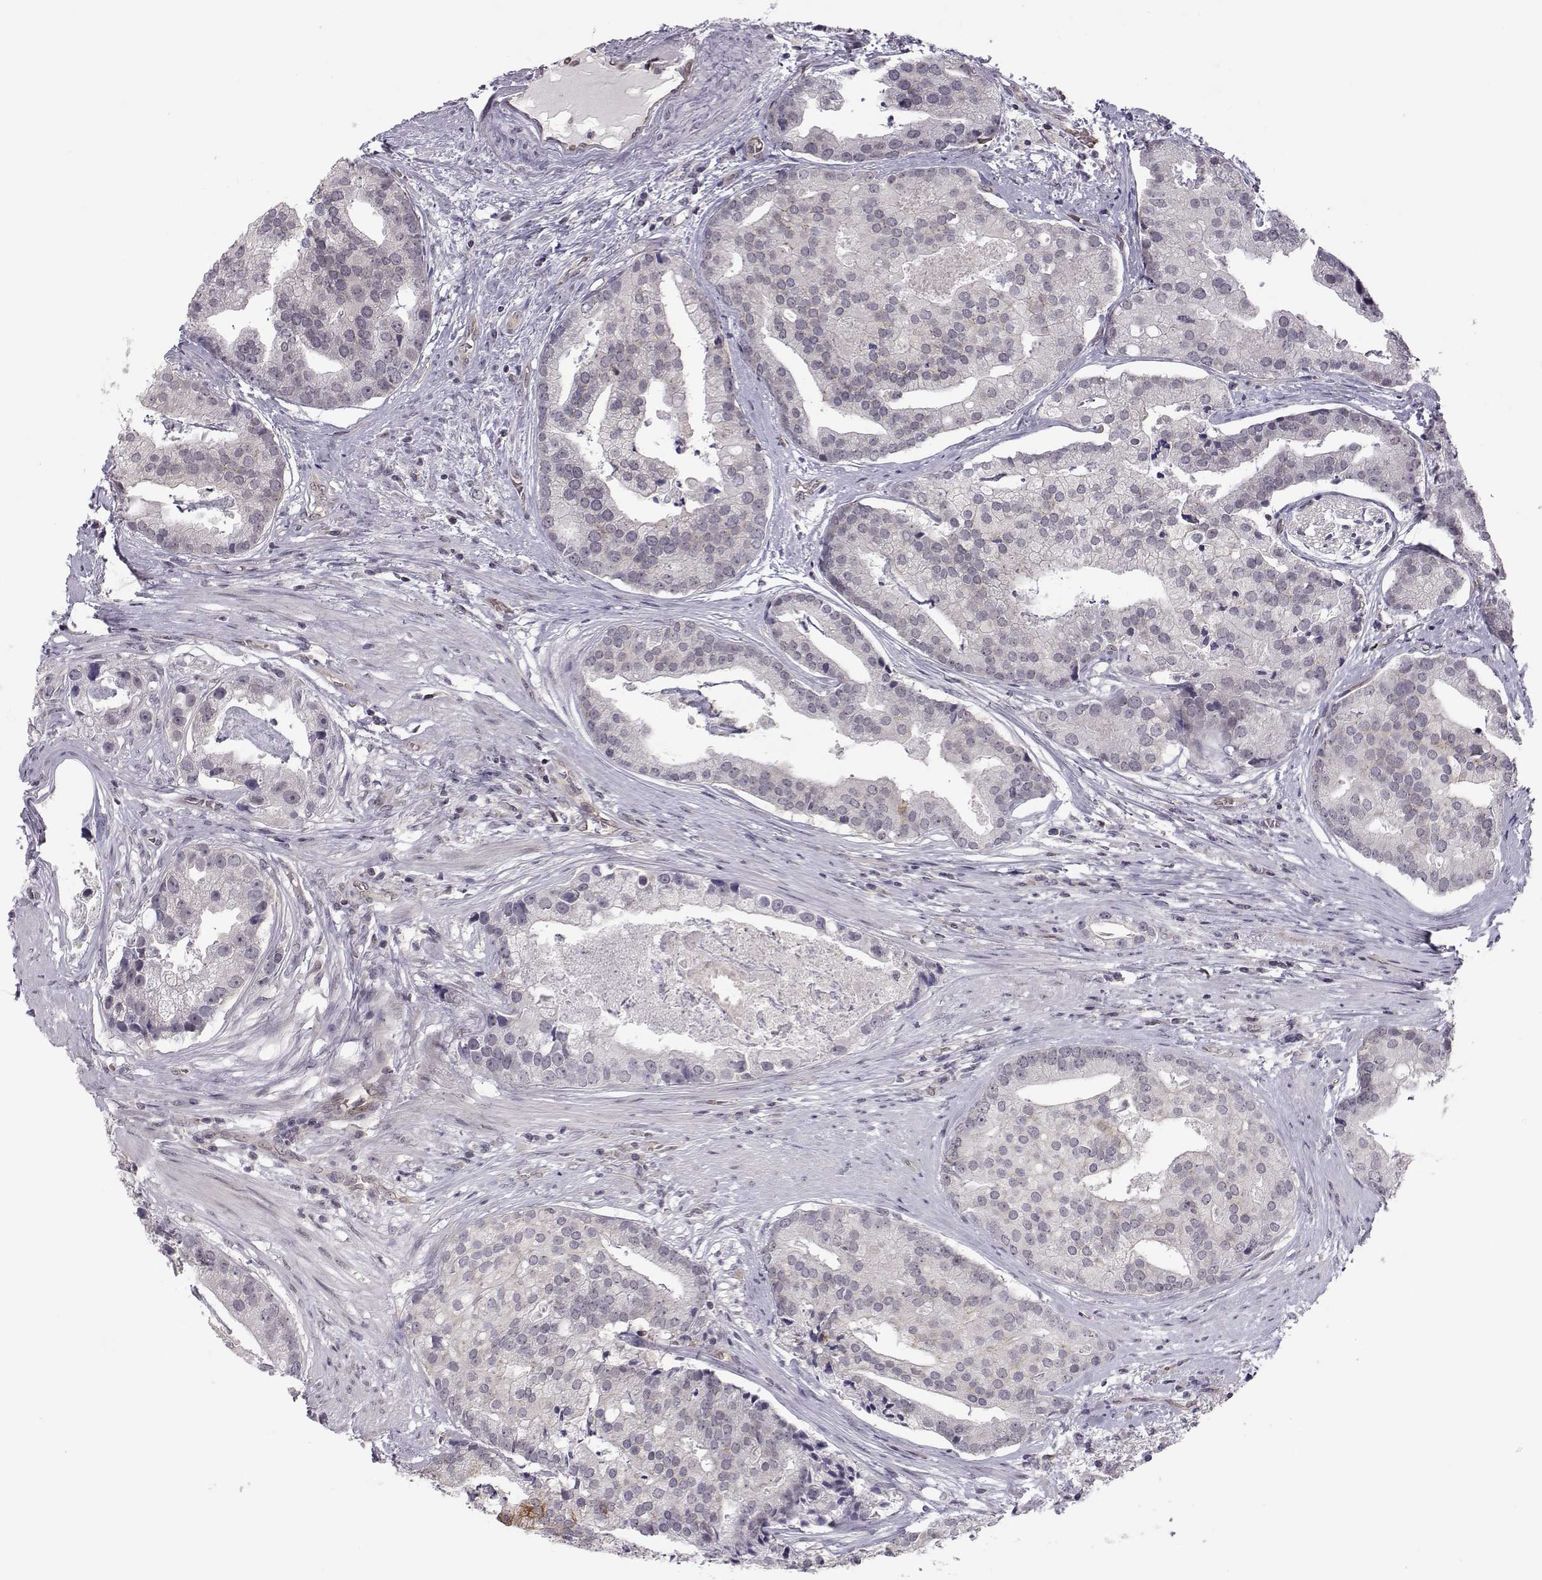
{"staining": {"intensity": "negative", "quantity": "none", "location": "none"}, "tissue": "prostate cancer", "cell_type": "Tumor cells", "image_type": "cancer", "snomed": [{"axis": "morphology", "description": "Adenocarcinoma, NOS"}, {"axis": "topography", "description": "Prostate and seminal vesicle, NOS"}, {"axis": "topography", "description": "Prostate"}], "caption": "High power microscopy micrograph of an immunohistochemistry image of prostate adenocarcinoma, revealing no significant expression in tumor cells. Nuclei are stained in blue.", "gene": "KIF13B", "patient": {"sex": "male", "age": 44}}